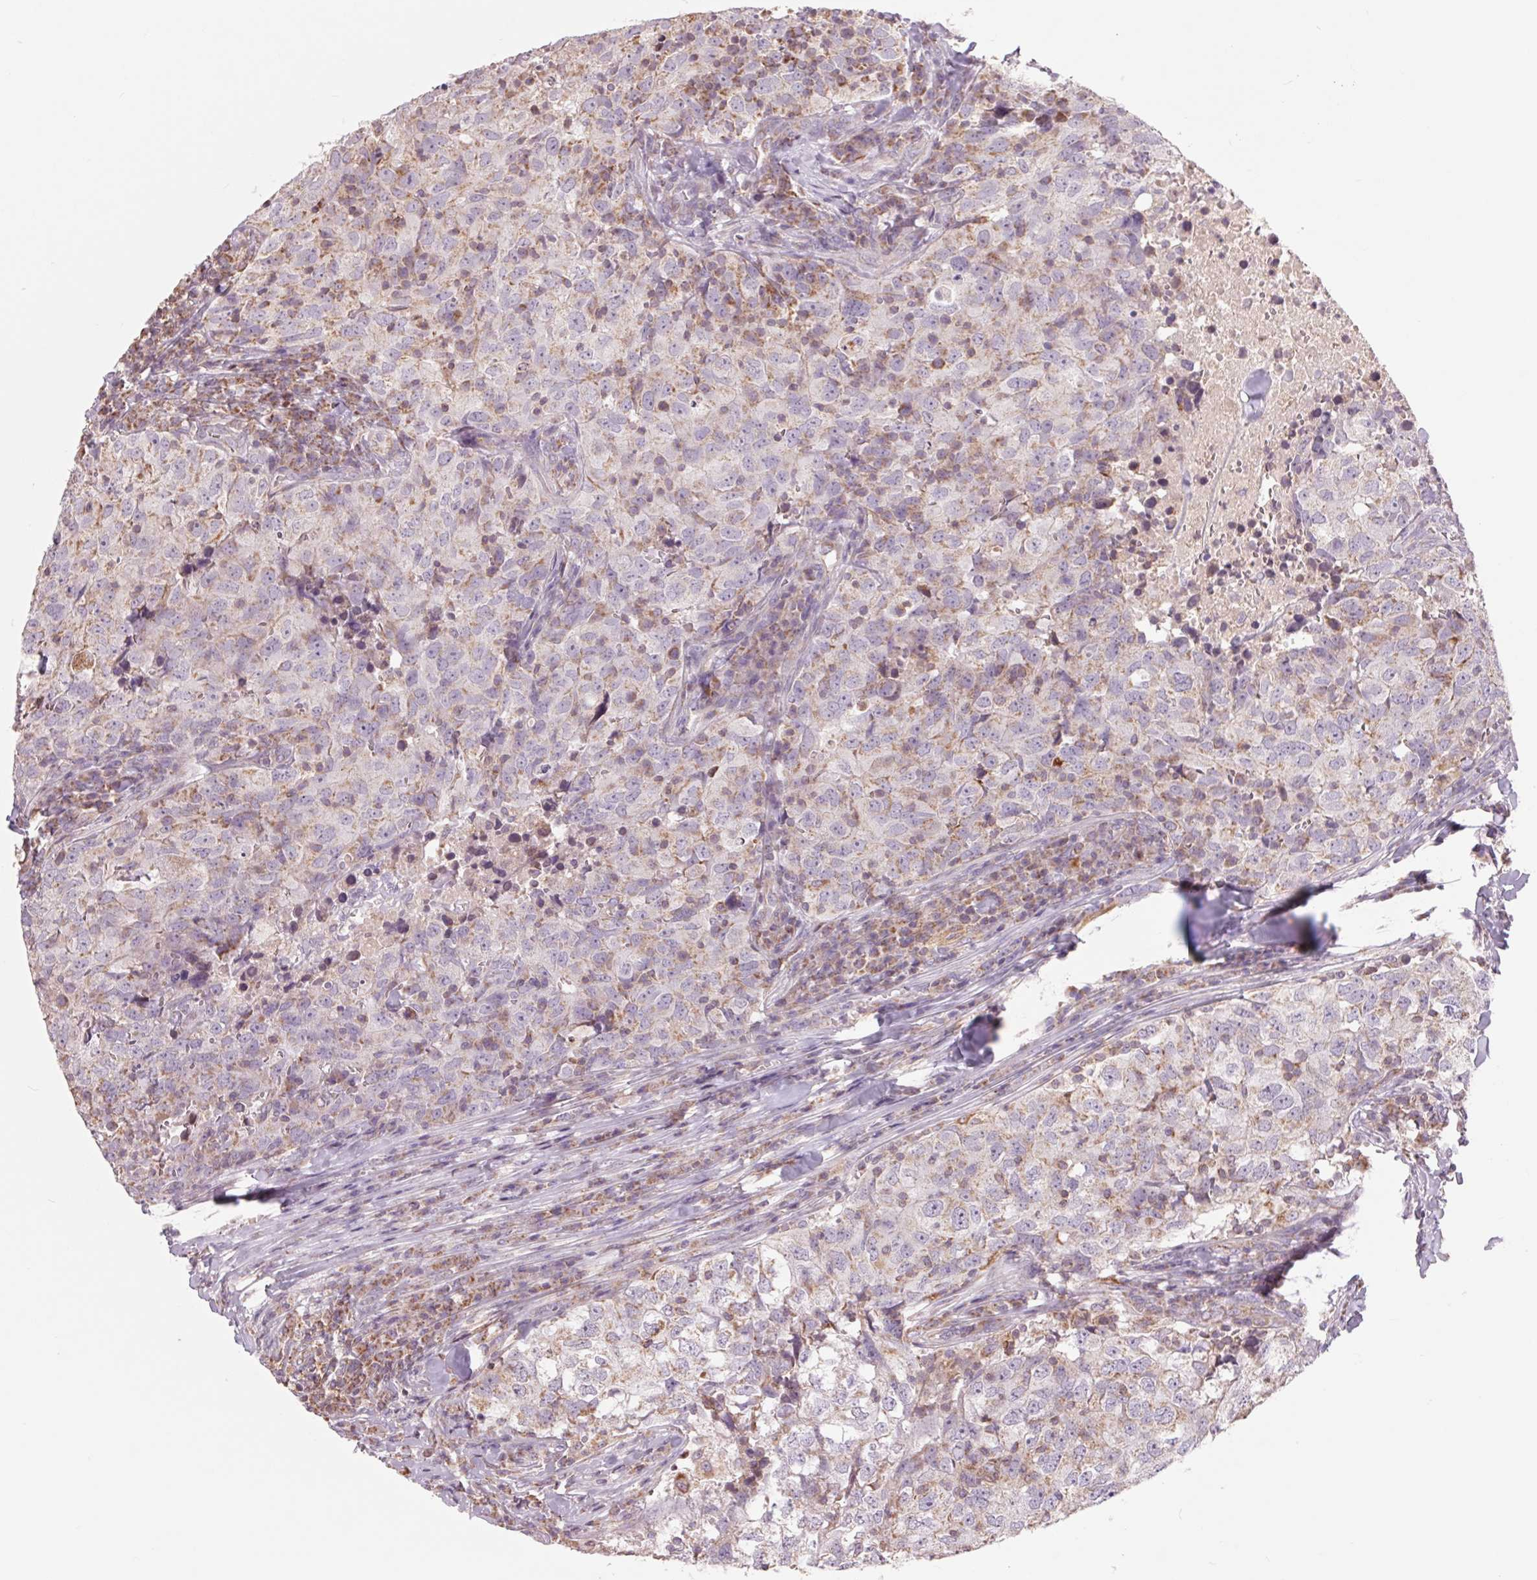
{"staining": {"intensity": "moderate", "quantity": "25%-75%", "location": "cytoplasmic/membranous"}, "tissue": "breast cancer", "cell_type": "Tumor cells", "image_type": "cancer", "snomed": [{"axis": "morphology", "description": "Duct carcinoma"}, {"axis": "topography", "description": "Breast"}], "caption": "Immunohistochemical staining of breast cancer (intraductal carcinoma) exhibits moderate cytoplasmic/membranous protein staining in approximately 25%-75% of tumor cells.", "gene": "COX6A1", "patient": {"sex": "female", "age": 30}}